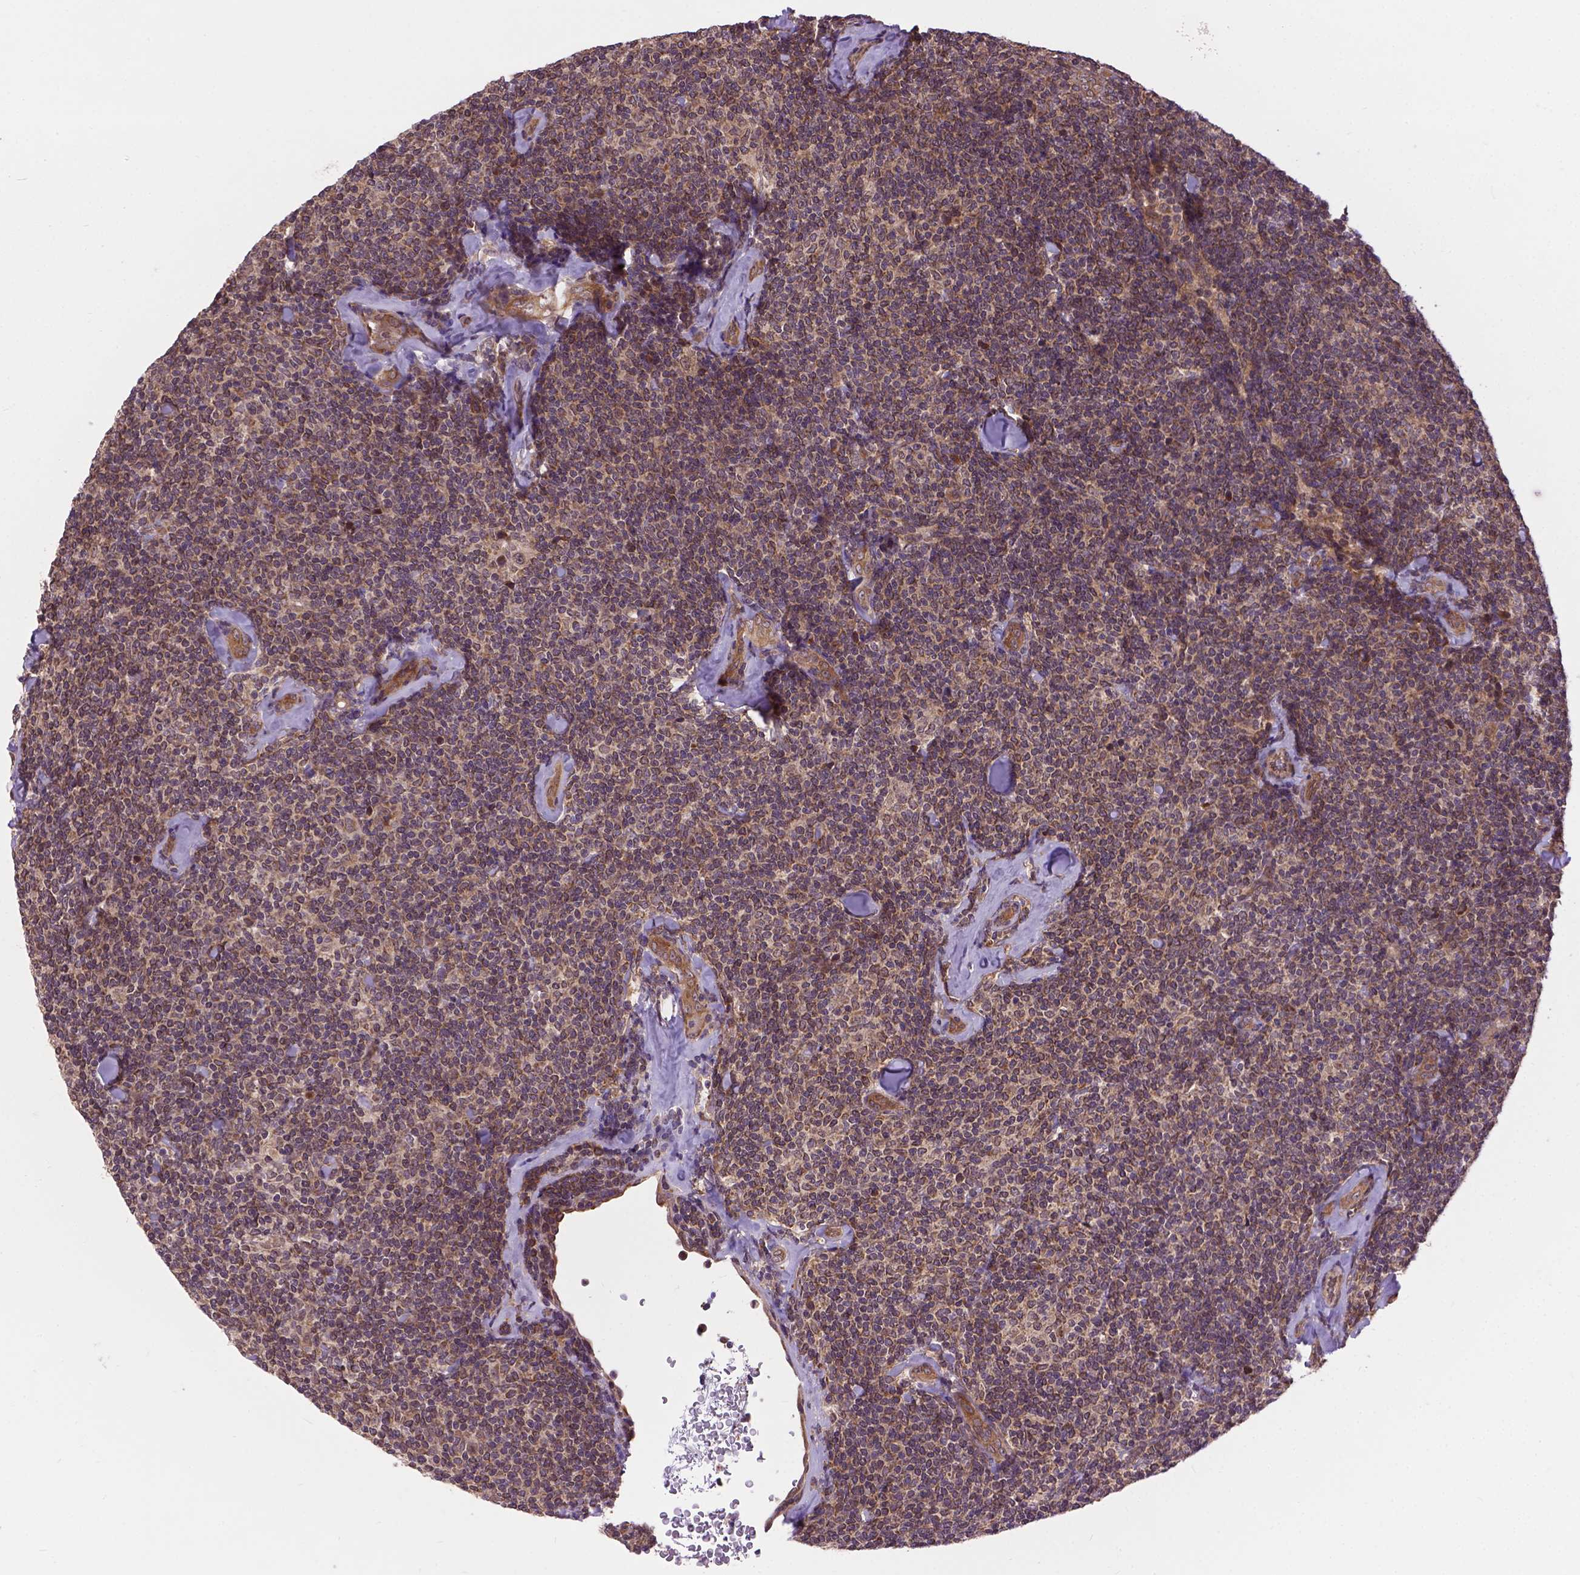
{"staining": {"intensity": "moderate", "quantity": ">75%", "location": "cytoplasmic/membranous"}, "tissue": "lymphoma", "cell_type": "Tumor cells", "image_type": "cancer", "snomed": [{"axis": "morphology", "description": "Malignant lymphoma, non-Hodgkin's type, Low grade"}, {"axis": "topography", "description": "Lymph node"}], "caption": "Immunohistochemical staining of human lymphoma shows medium levels of moderate cytoplasmic/membranous protein staining in approximately >75% of tumor cells. (Brightfield microscopy of DAB IHC at high magnification).", "gene": "ZNF616", "patient": {"sex": "female", "age": 56}}